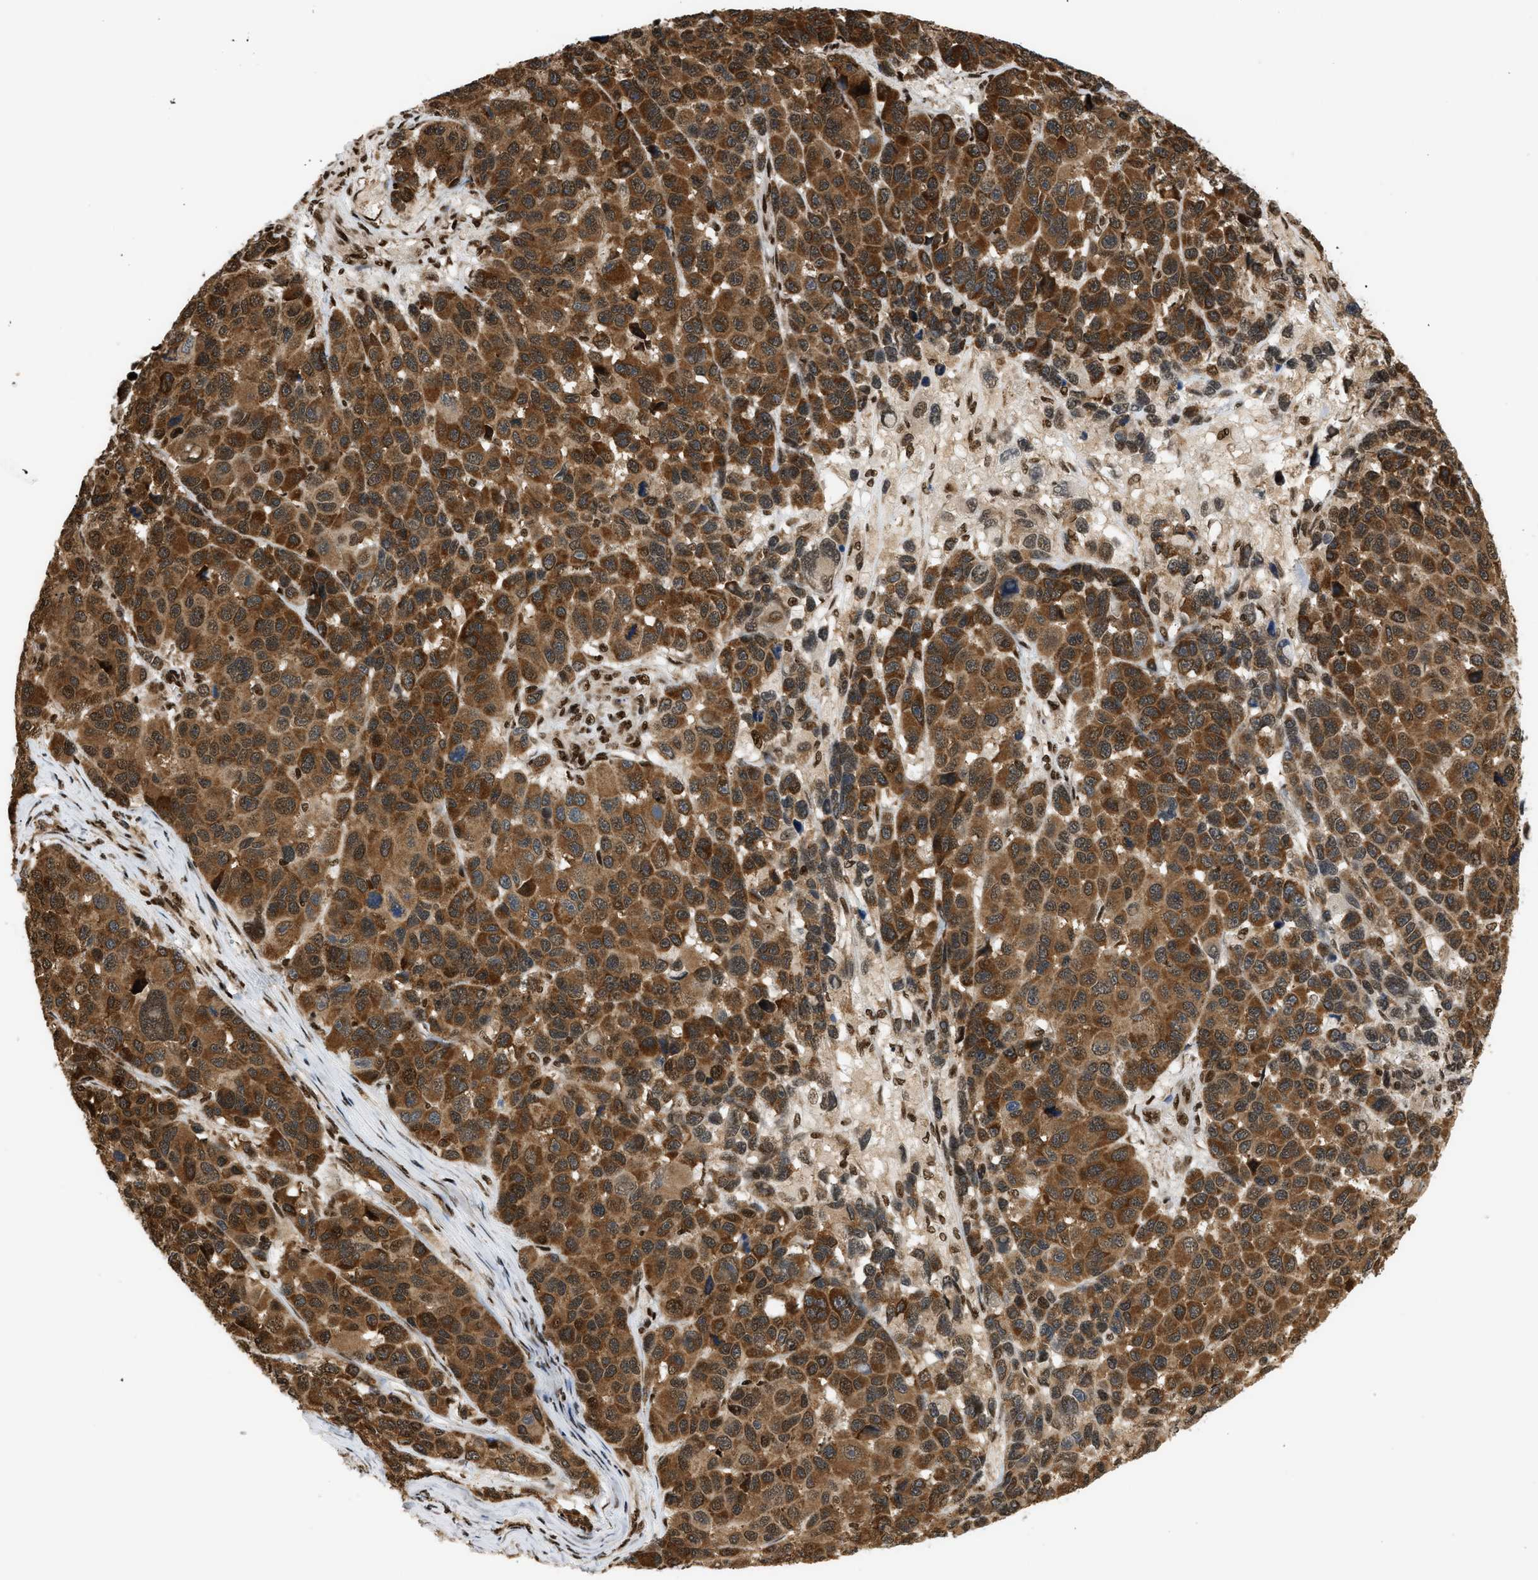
{"staining": {"intensity": "strong", "quantity": ">75%", "location": "cytoplasmic/membranous"}, "tissue": "melanoma", "cell_type": "Tumor cells", "image_type": "cancer", "snomed": [{"axis": "morphology", "description": "Malignant melanoma, NOS"}, {"axis": "topography", "description": "Skin"}], "caption": "Melanoma was stained to show a protein in brown. There is high levels of strong cytoplasmic/membranous expression in approximately >75% of tumor cells.", "gene": "RBM5", "patient": {"sex": "male", "age": 53}}